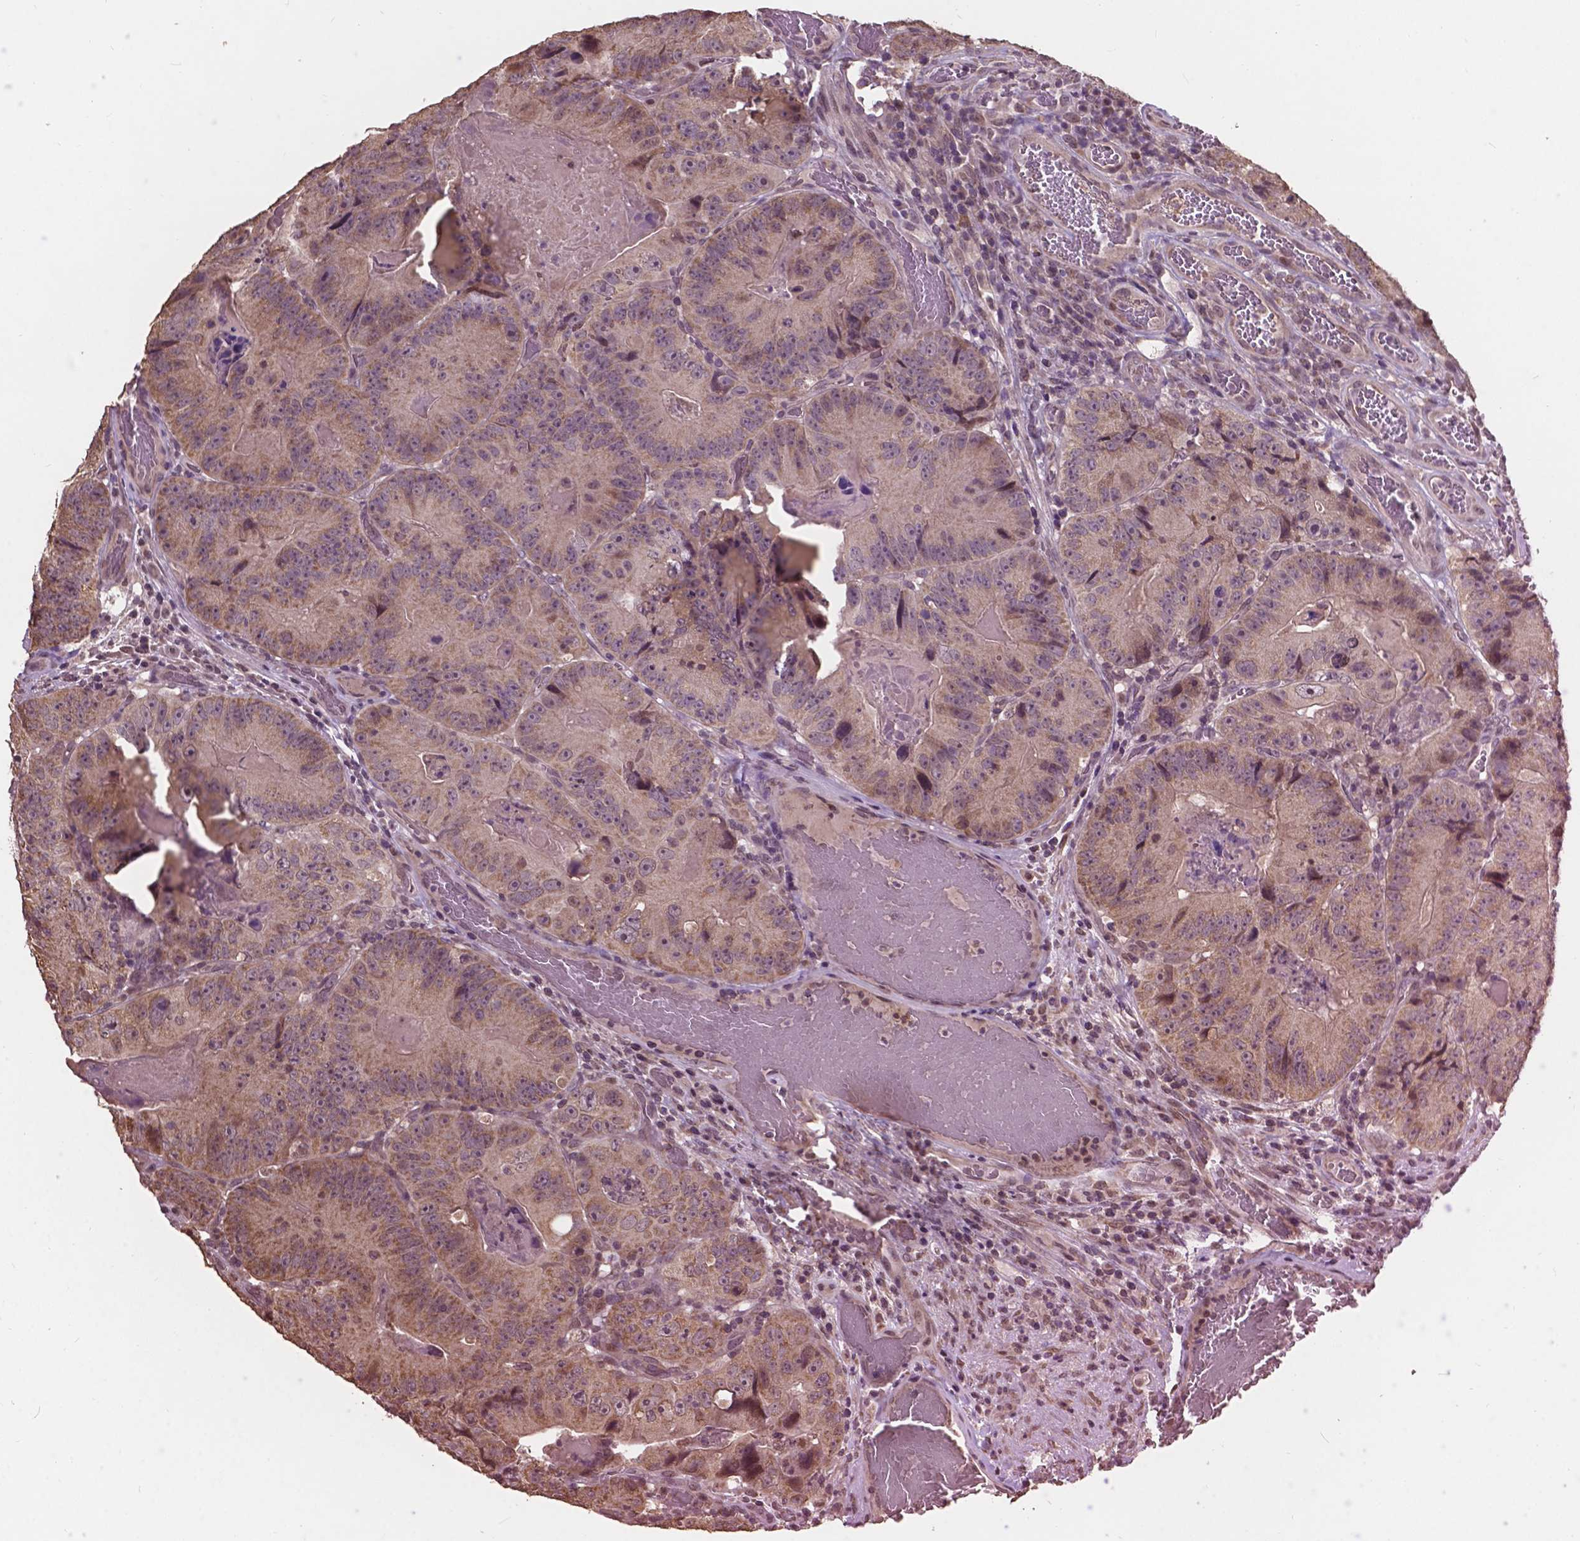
{"staining": {"intensity": "weak", "quantity": "25%-75%", "location": "cytoplasmic/membranous"}, "tissue": "colorectal cancer", "cell_type": "Tumor cells", "image_type": "cancer", "snomed": [{"axis": "morphology", "description": "Adenocarcinoma, NOS"}, {"axis": "topography", "description": "Colon"}], "caption": "Colorectal cancer tissue demonstrates weak cytoplasmic/membranous expression in approximately 25%-75% of tumor cells (DAB IHC with brightfield microscopy, high magnification).", "gene": "GLRA2", "patient": {"sex": "female", "age": 86}}